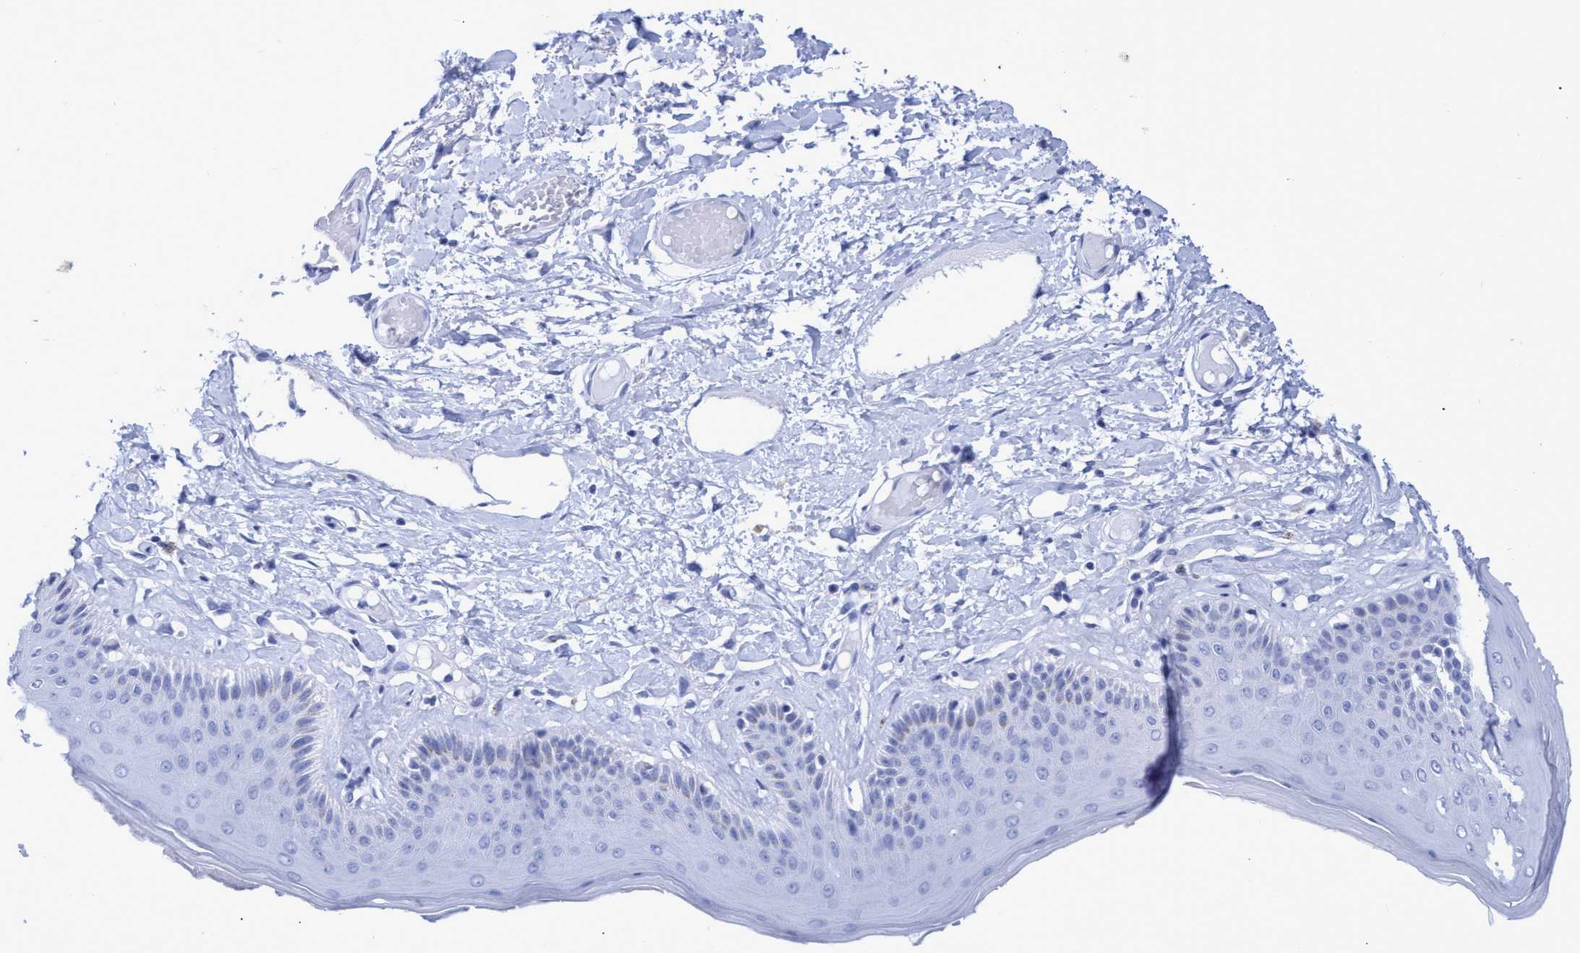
{"staining": {"intensity": "negative", "quantity": "none", "location": "none"}, "tissue": "skin", "cell_type": "Epidermal cells", "image_type": "normal", "snomed": [{"axis": "morphology", "description": "Normal tissue, NOS"}, {"axis": "topography", "description": "Vulva"}], "caption": "This is a photomicrograph of IHC staining of unremarkable skin, which shows no positivity in epidermal cells.", "gene": "INSL6", "patient": {"sex": "female", "age": 73}}